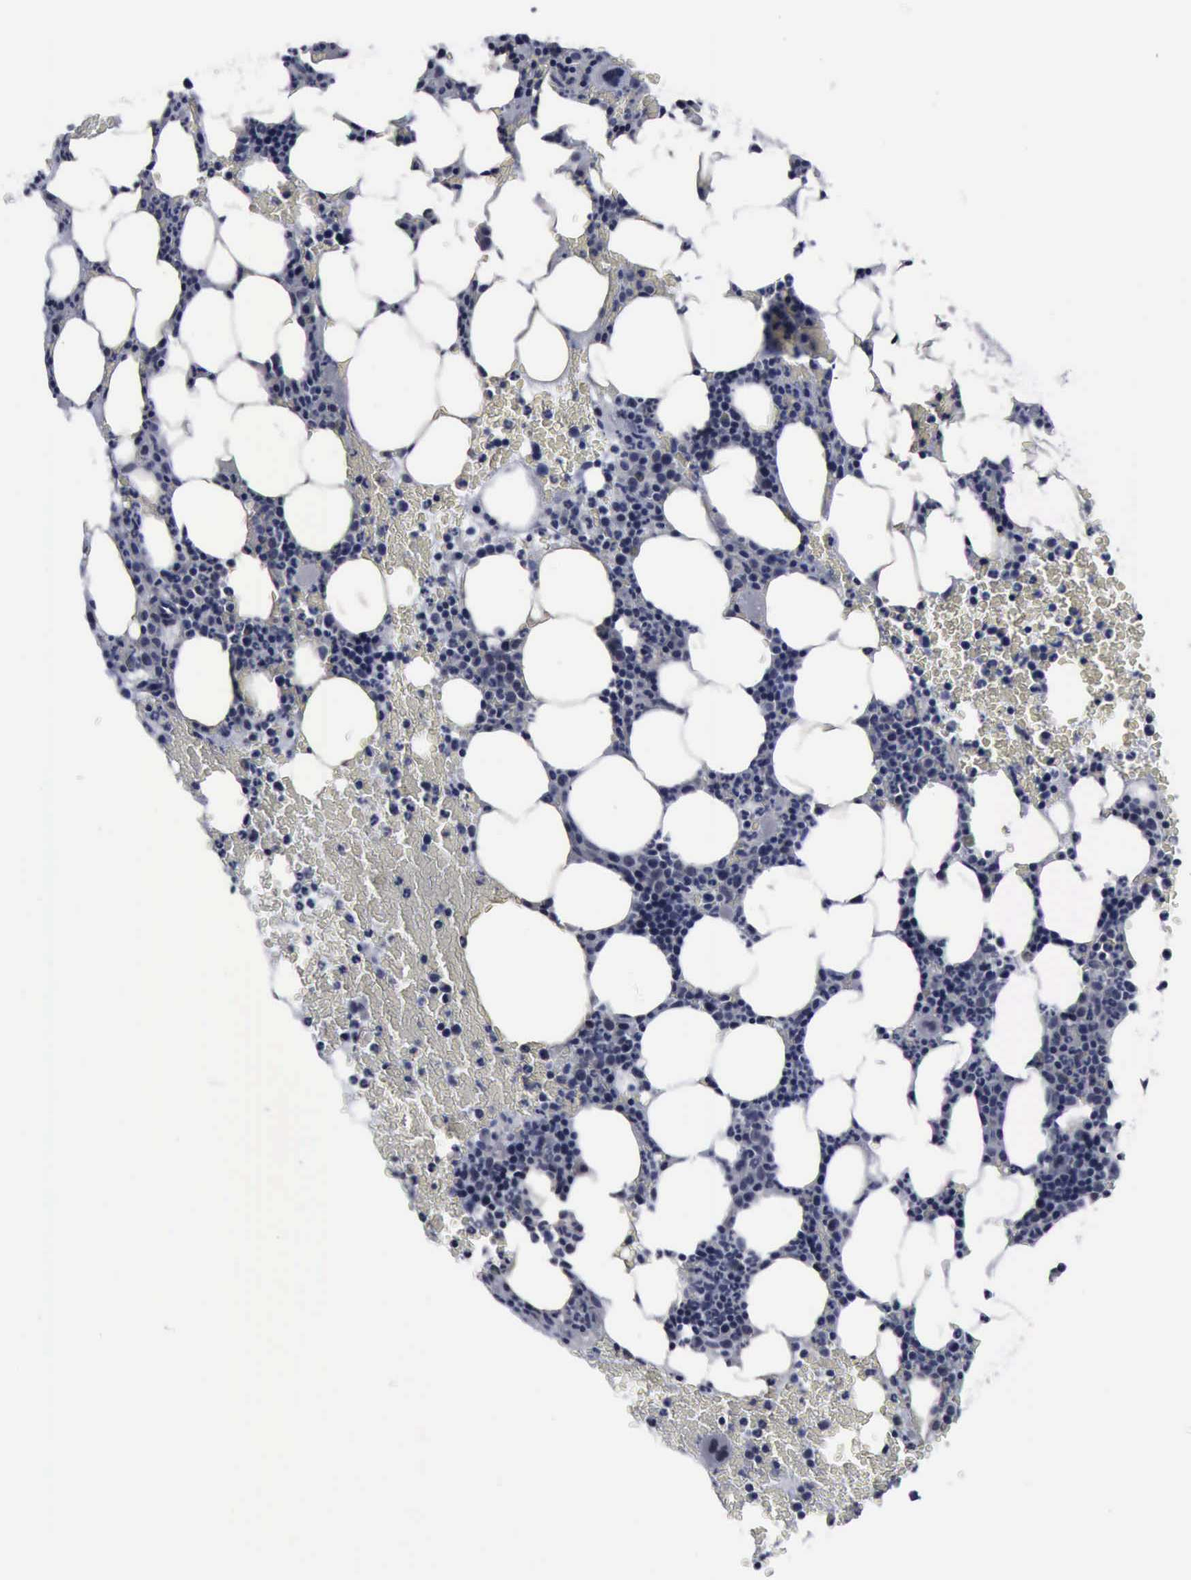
{"staining": {"intensity": "negative", "quantity": "none", "location": "none"}, "tissue": "bone marrow", "cell_type": "Hematopoietic cells", "image_type": "normal", "snomed": [{"axis": "morphology", "description": "Normal tissue, NOS"}, {"axis": "topography", "description": "Bone marrow"}], "caption": "Immunohistochemistry of benign human bone marrow demonstrates no expression in hematopoietic cells.", "gene": "BRD1", "patient": {"sex": "female", "age": 53}}